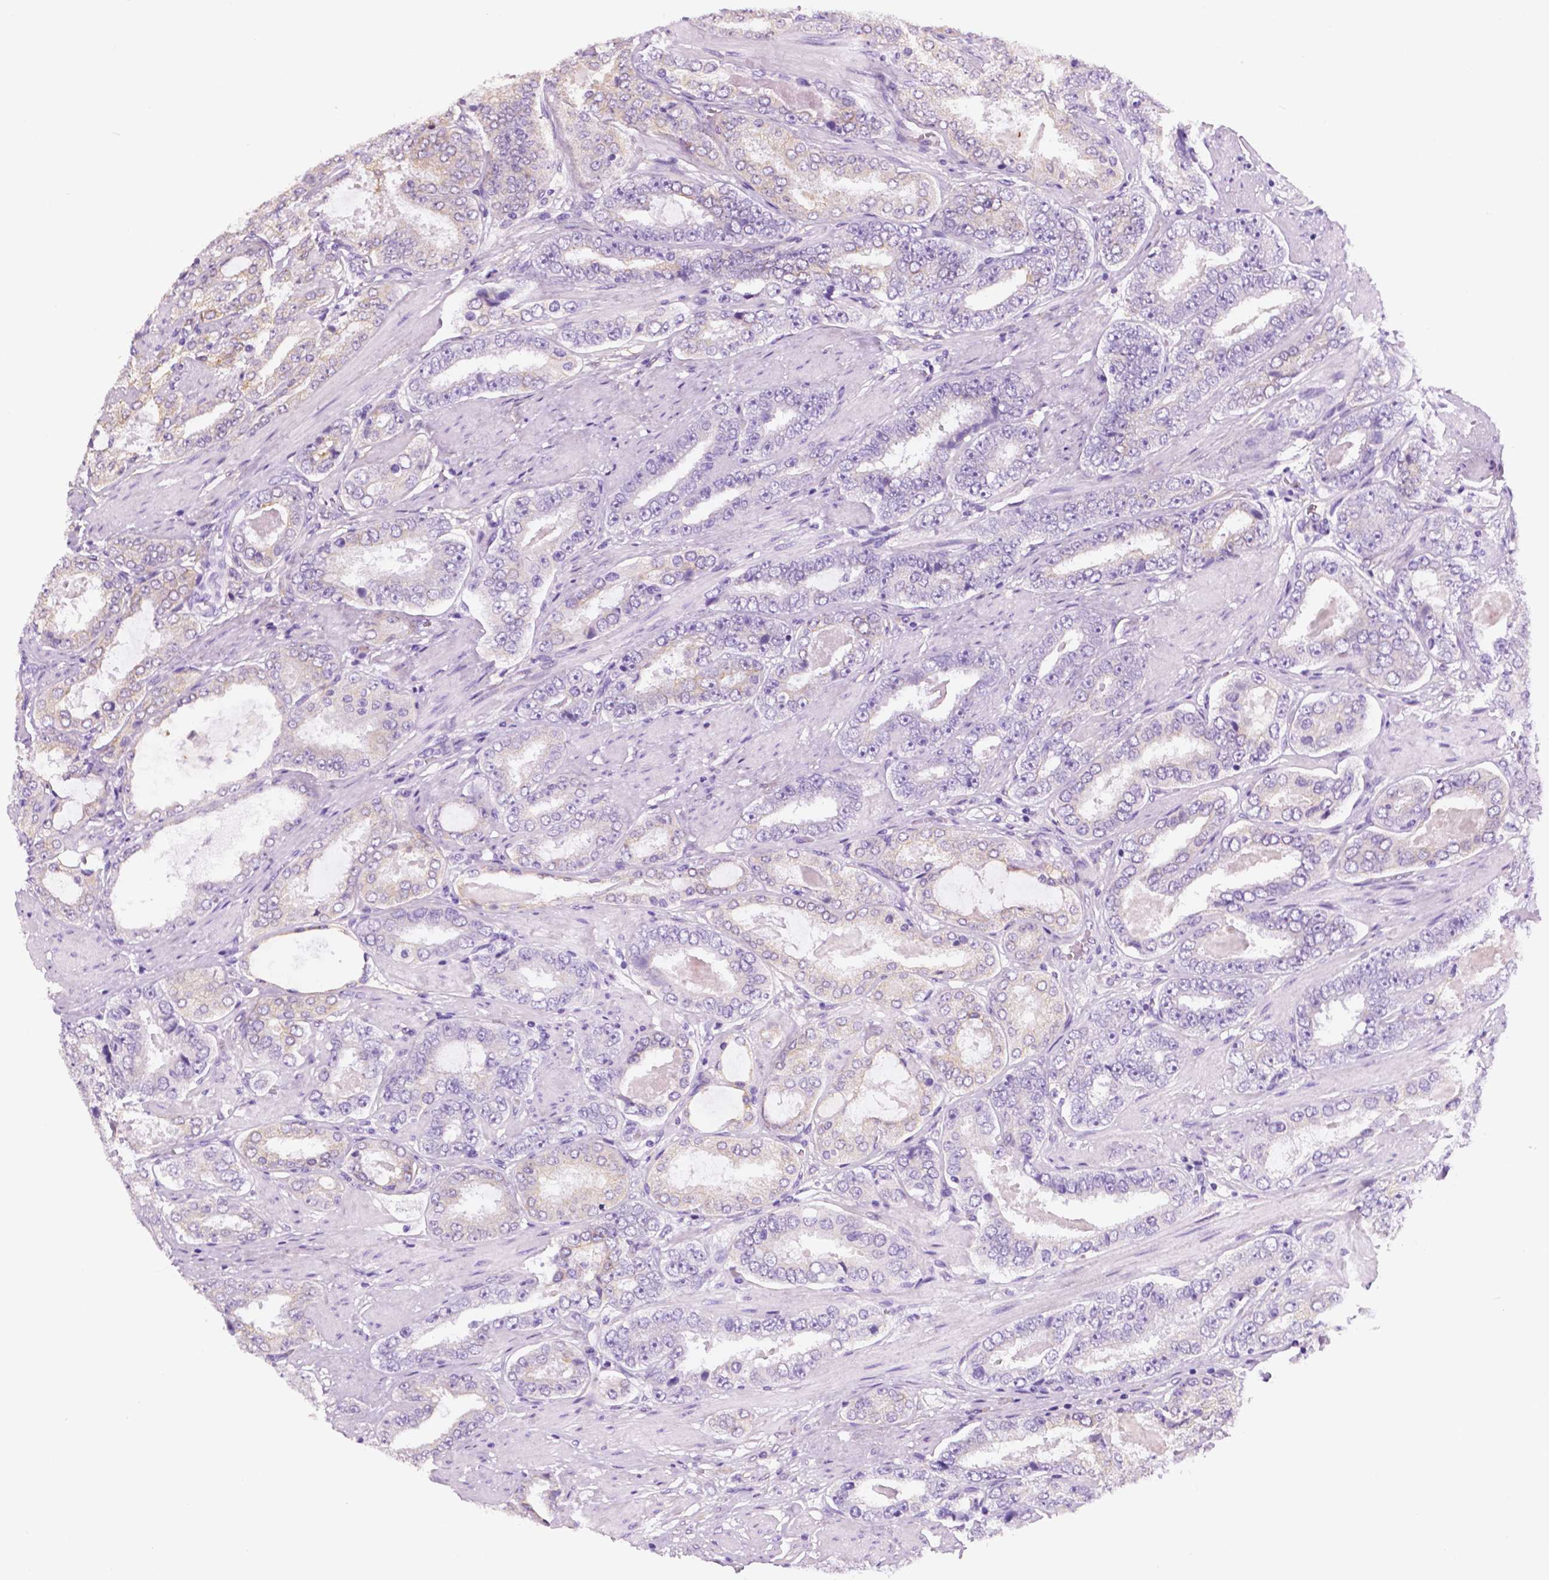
{"staining": {"intensity": "negative", "quantity": "none", "location": "none"}, "tissue": "prostate cancer", "cell_type": "Tumor cells", "image_type": "cancer", "snomed": [{"axis": "morphology", "description": "Adenocarcinoma, High grade"}, {"axis": "topography", "description": "Prostate"}], "caption": "Immunohistochemical staining of prostate cancer reveals no significant expression in tumor cells.", "gene": "PPL", "patient": {"sex": "male", "age": 63}}